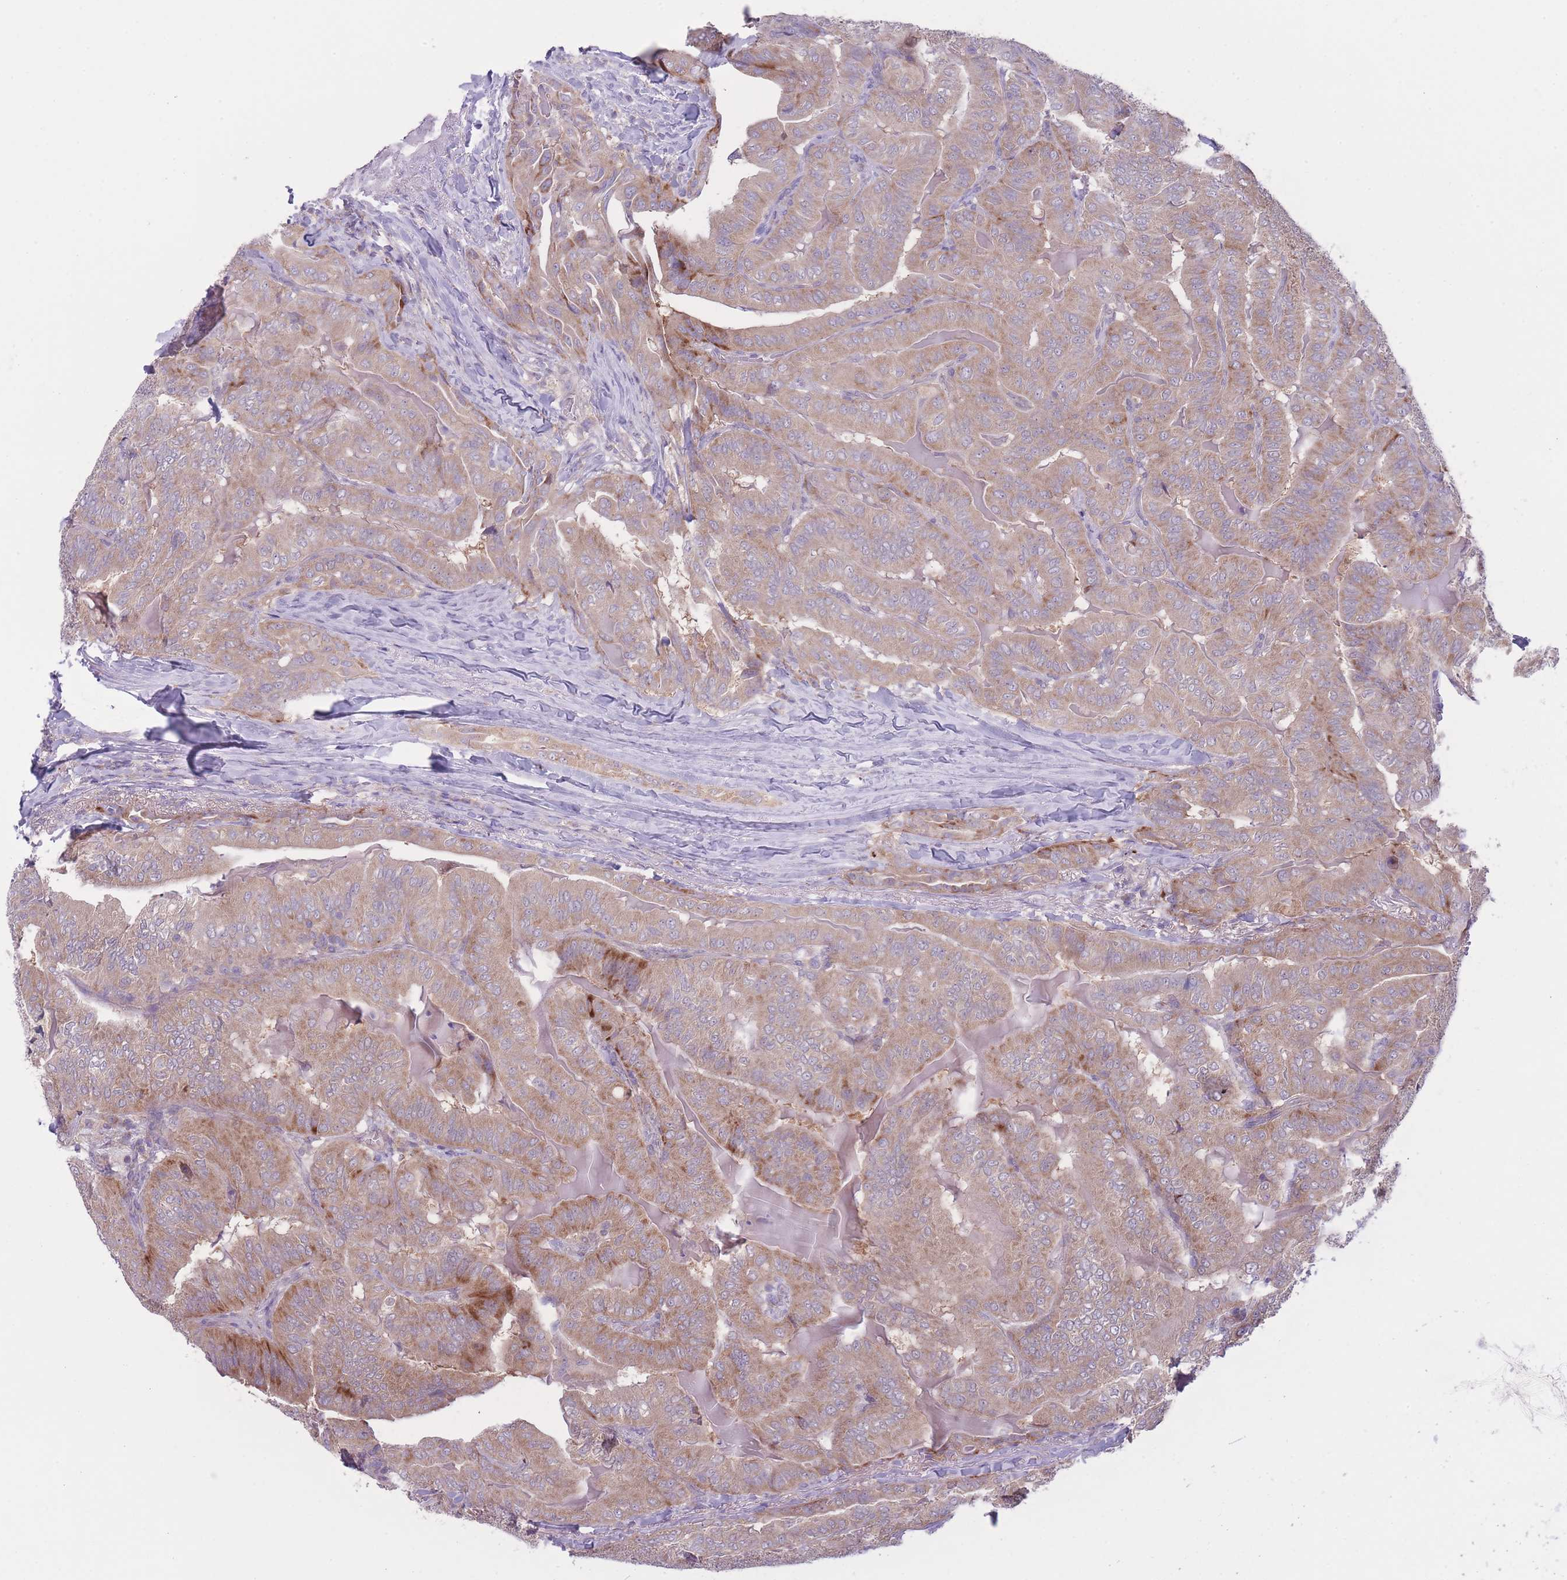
{"staining": {"intensity": "moderate", "quantity": ">75%", "location": "cytoplasmic/membranous"}, "tissue": "thyroid cancer", "cell_type": "Tumor cells", "image_type": "cancer", "snomed": [{"axis": "morphology", "description": "Papillary adenocarcinoma, NOS"}, {"axis": "topography", "description": "Thyroid gland"}], "caption": "High-magnification brightfield microscopy of thyroid papillary adenocarcinoma stained with DAB (3,3'-diaminobenzidine) (brown) and counterstained with hematoxylin (blue). tumor cells exhibit moderate cytoplasmic/membranous positivity is present in about>75% of cells.", "gene": "CCT6B", "patient": {"sex": "female", "age": 68}}